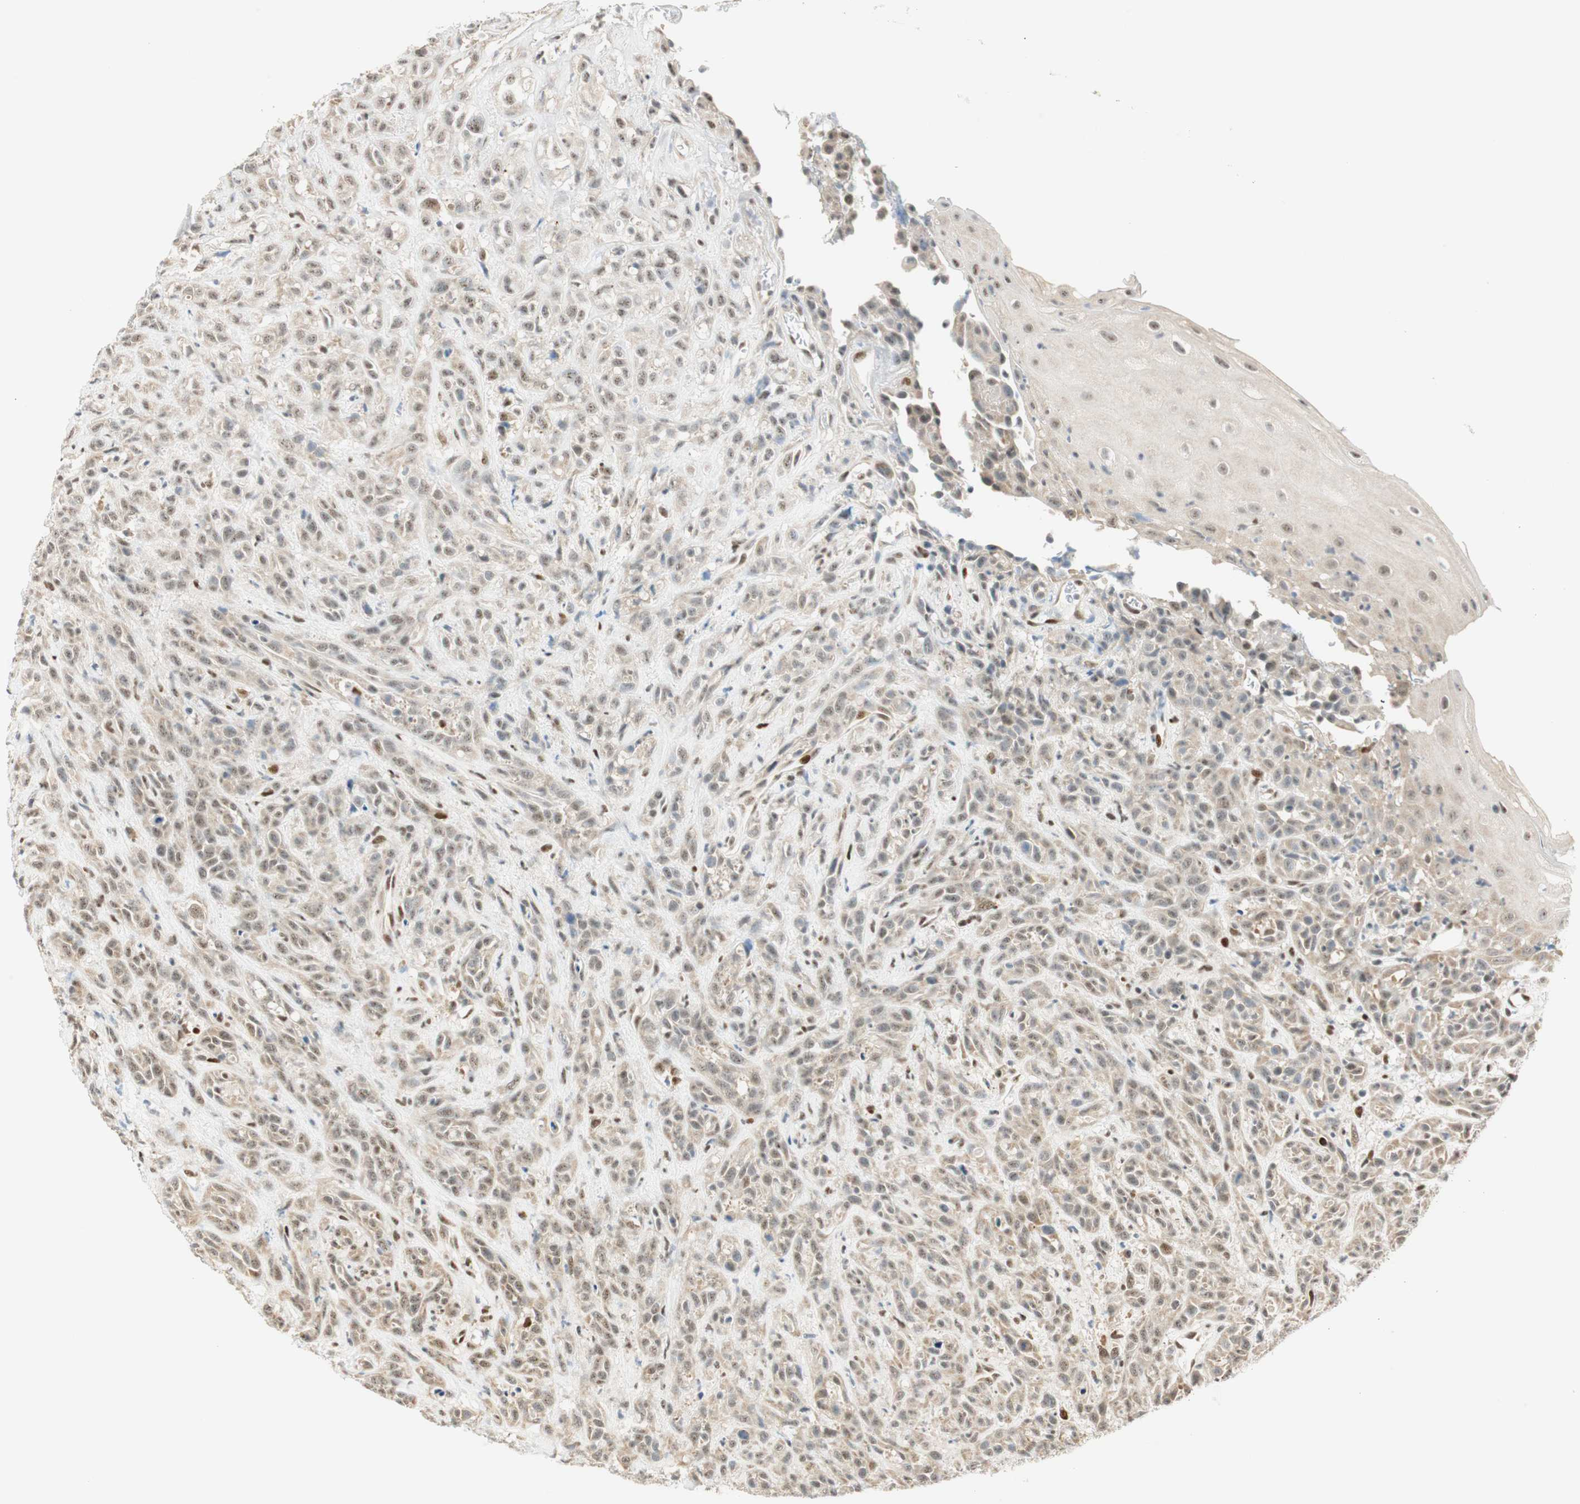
{"staining": {"intensity": "weak", "quantity": ">75%", "location": "cytoplasmic/membranous"}, "tissue": "head and neck cancer", "cell_type": "Tumor cells", "image_type": "cancer", "snomed": [{"axis": "morphology", "description": "Normal tissue, NOS"}, {"axis": "morphology", "description": "Squamous cell carcinoma, NOS"}, {"axis": "topography", "description": "Cartilage tissue"}, {"axis": "topography", "description": "Head-Neck"}], "caption": "Protein expression analysis of head and neck cancer displays weak cytoplasmic/membranous expression in about >75% of tumor cells.", "gene": "MSX2", "patient": {"sex": "male", "age": 62}}